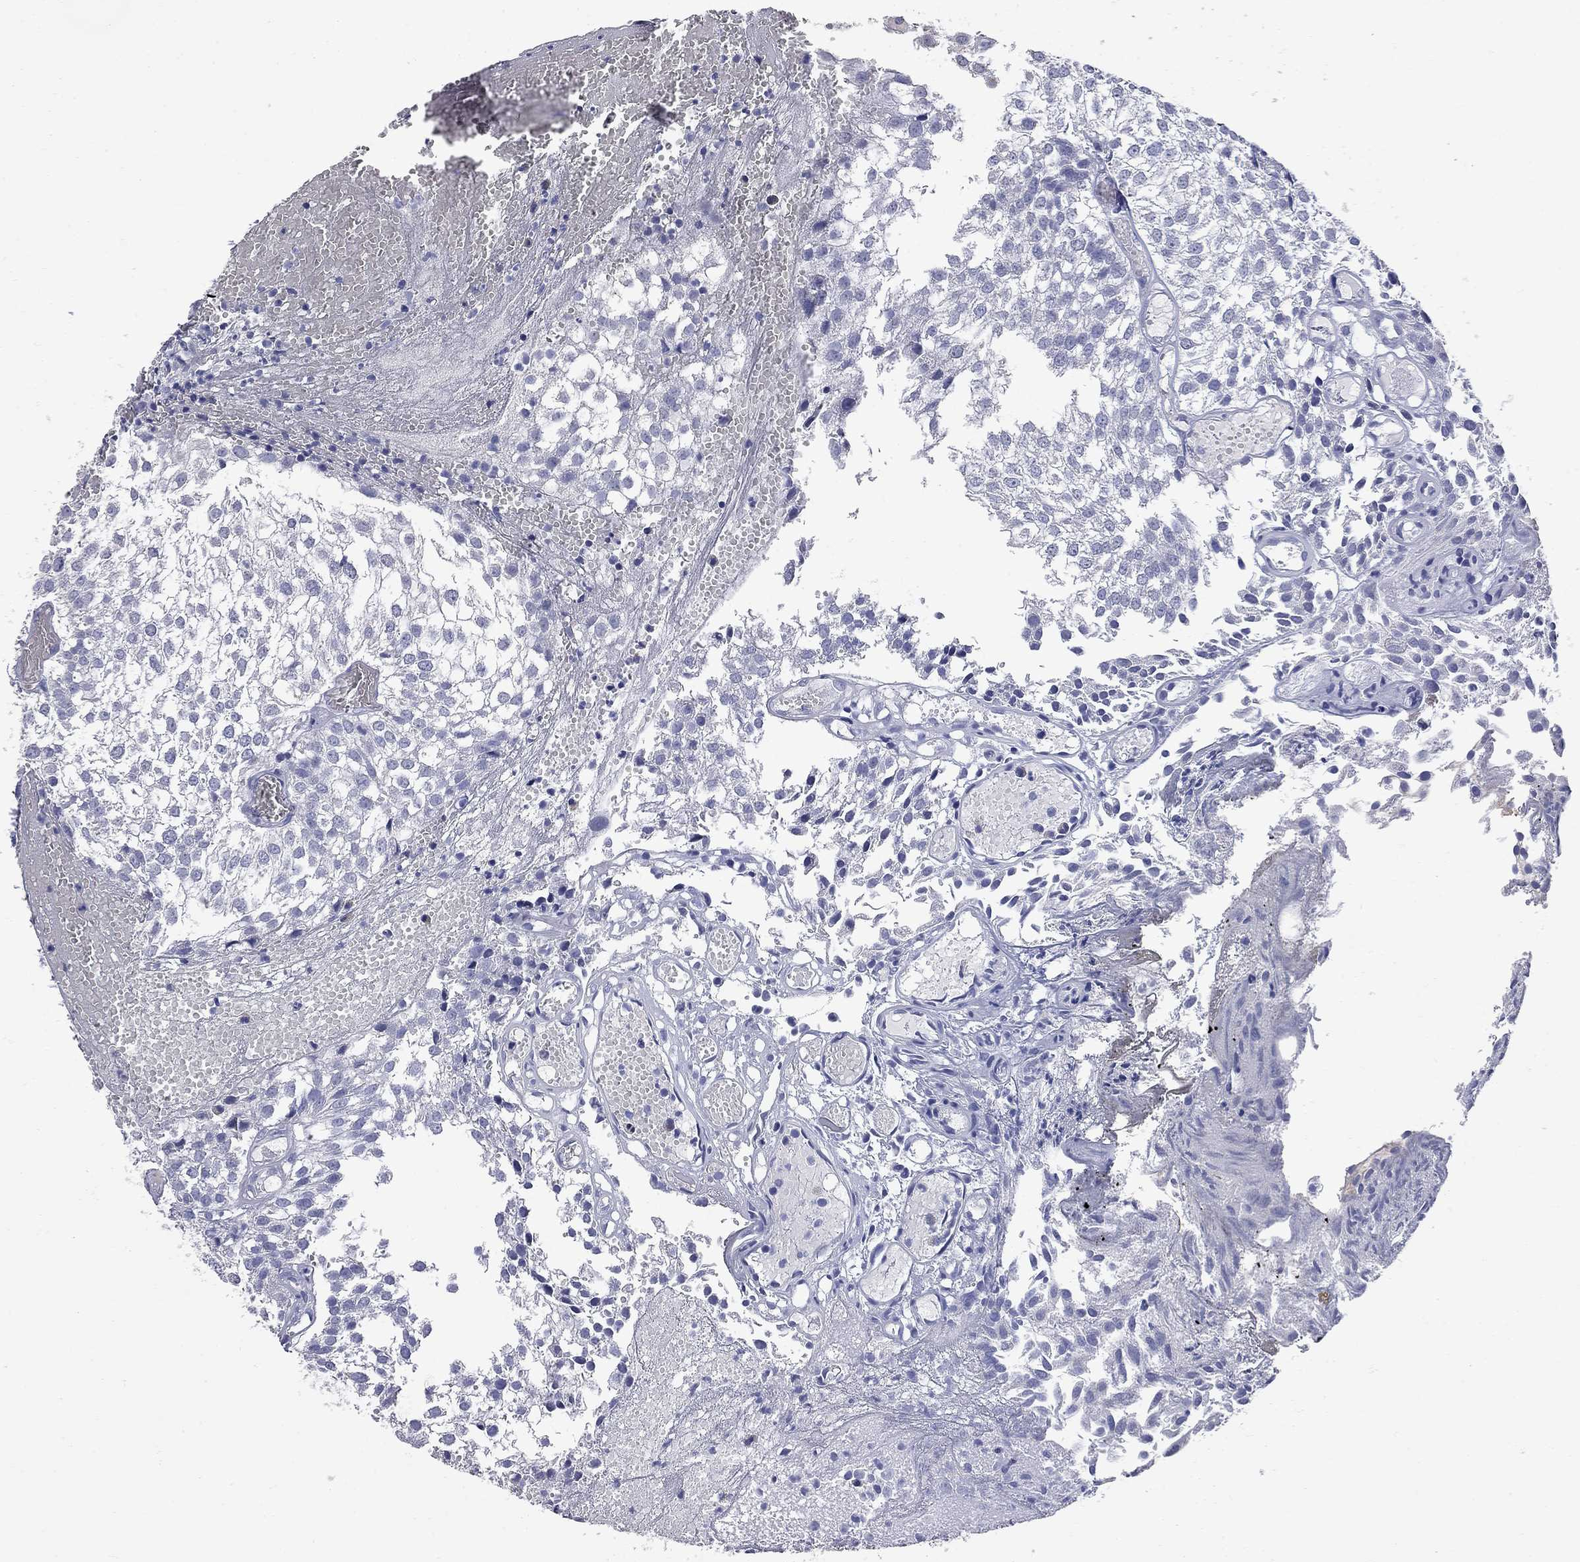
{"staining": {"intensity": "negative", "quantity": "none", "location": "none"}, "tissue": "urothelial cancer", "cell_type": "Tumor cells", "image_type": "cancer", "snomed": [{"axis": "morphology", "description": "Urothelial carcinoma, Low grade"}, {"axis": "topography", "description": "Urinary bladder"}], "caption": "A high-resolution image shows immunohistochemistry (IHC) staining of urothelial carcinoma (low-grade), which displays no significant positivity in tumor cells. Nuclei are stained in blue.", "gene": "FAM221B", "patient": {"sex": "male", "age": 79}}